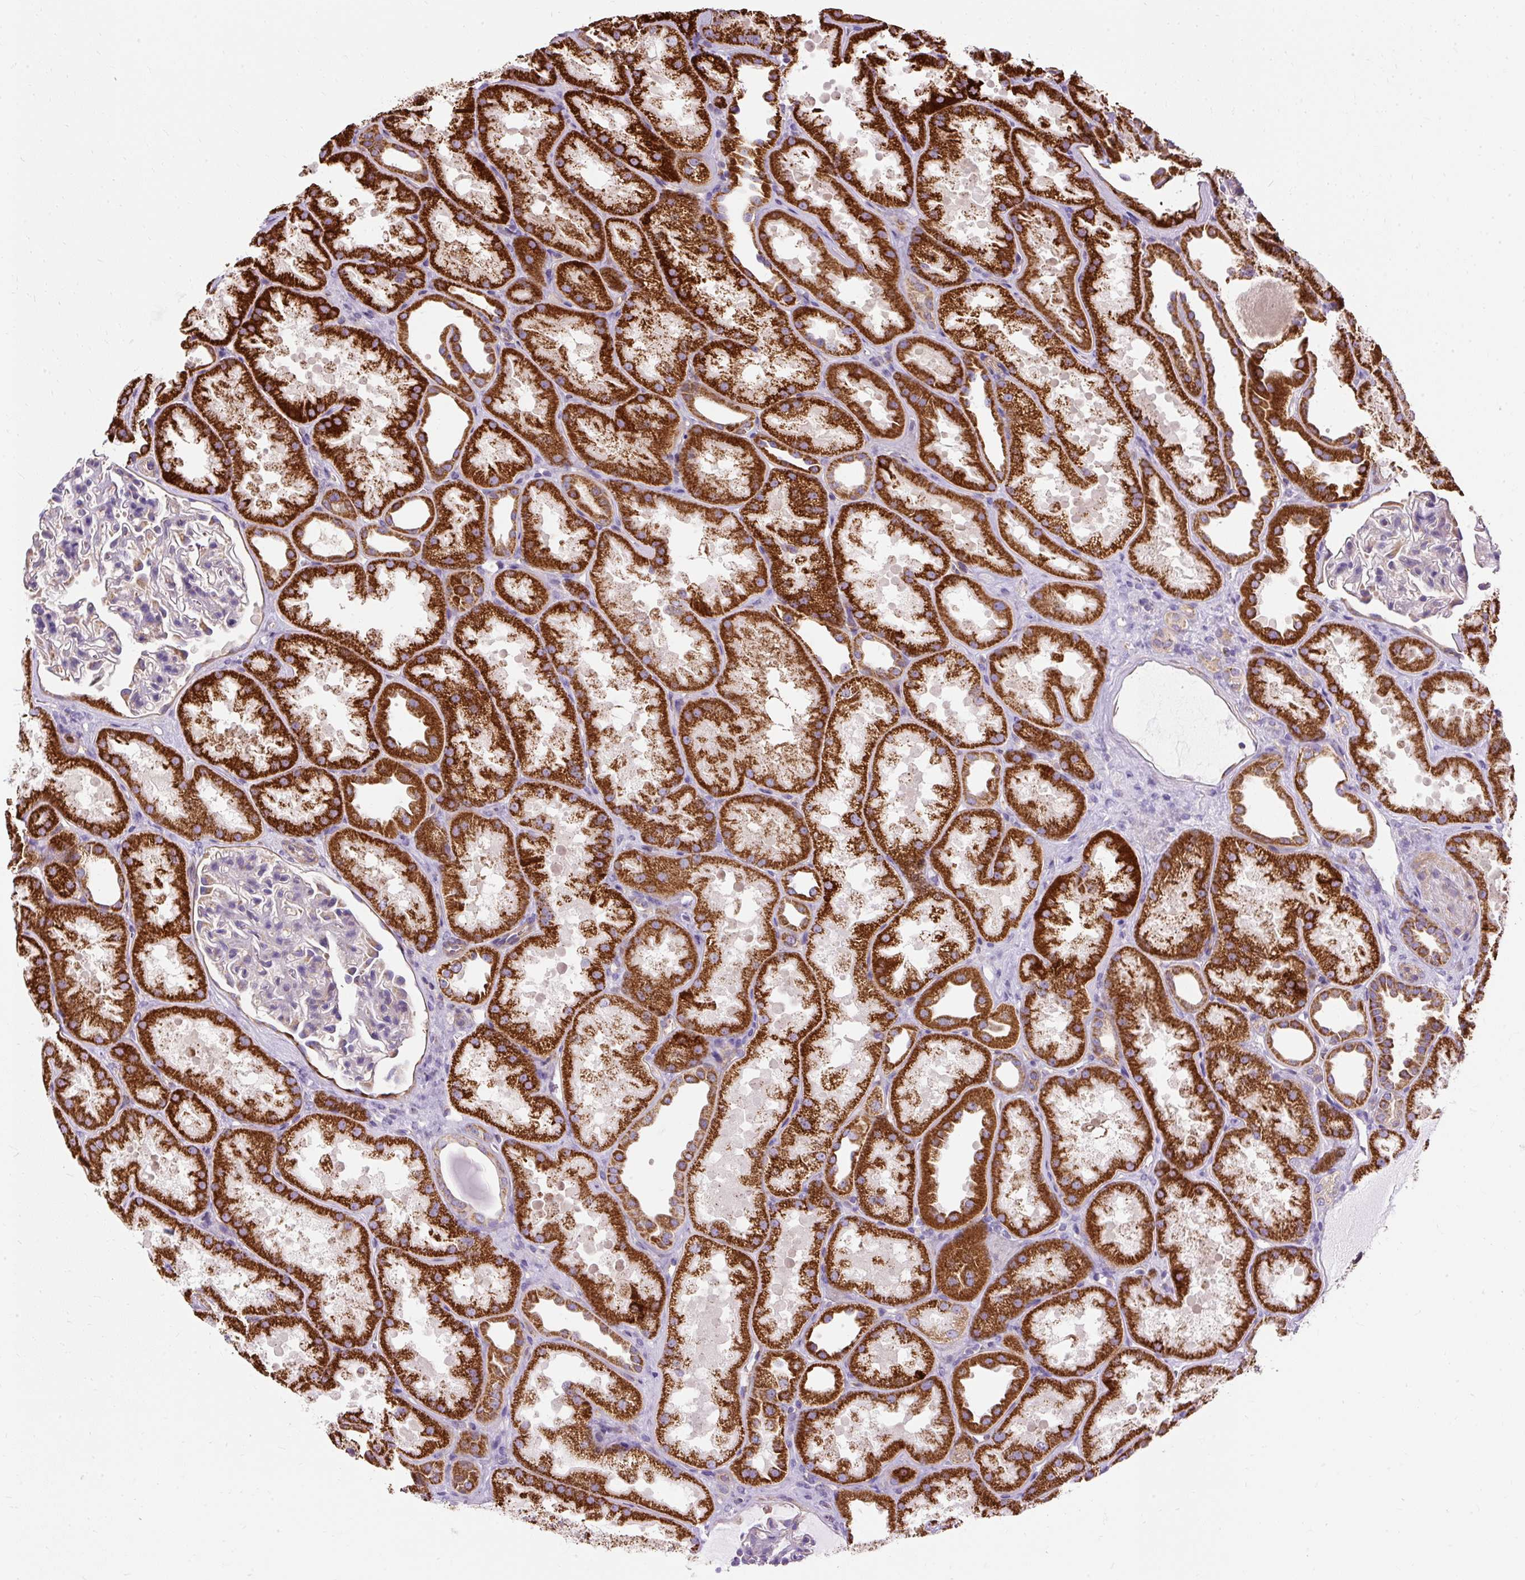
{"staining": {"intensity": "negative", "quantity": "none", "location": "none"}, "tissue": "kidney", "cell_type": "Cells in glomeruli", "image_type": "normal", "snomed": [{"axis": "morphology", "description": "Normal tissue, NOS"}, {"axis": "topography", "description": "Kidney"}], "caption": "Histopathology image shows no protein staining in cells in glomeruli of benign kidney. The staining was performed using DAB to visualize the protein expression in brown, while the nuclei were stained in blue with hematoxylin (Magnification: 20x).", "gene": "CEP290", "patient": {"sex": "male", "age": 61}}